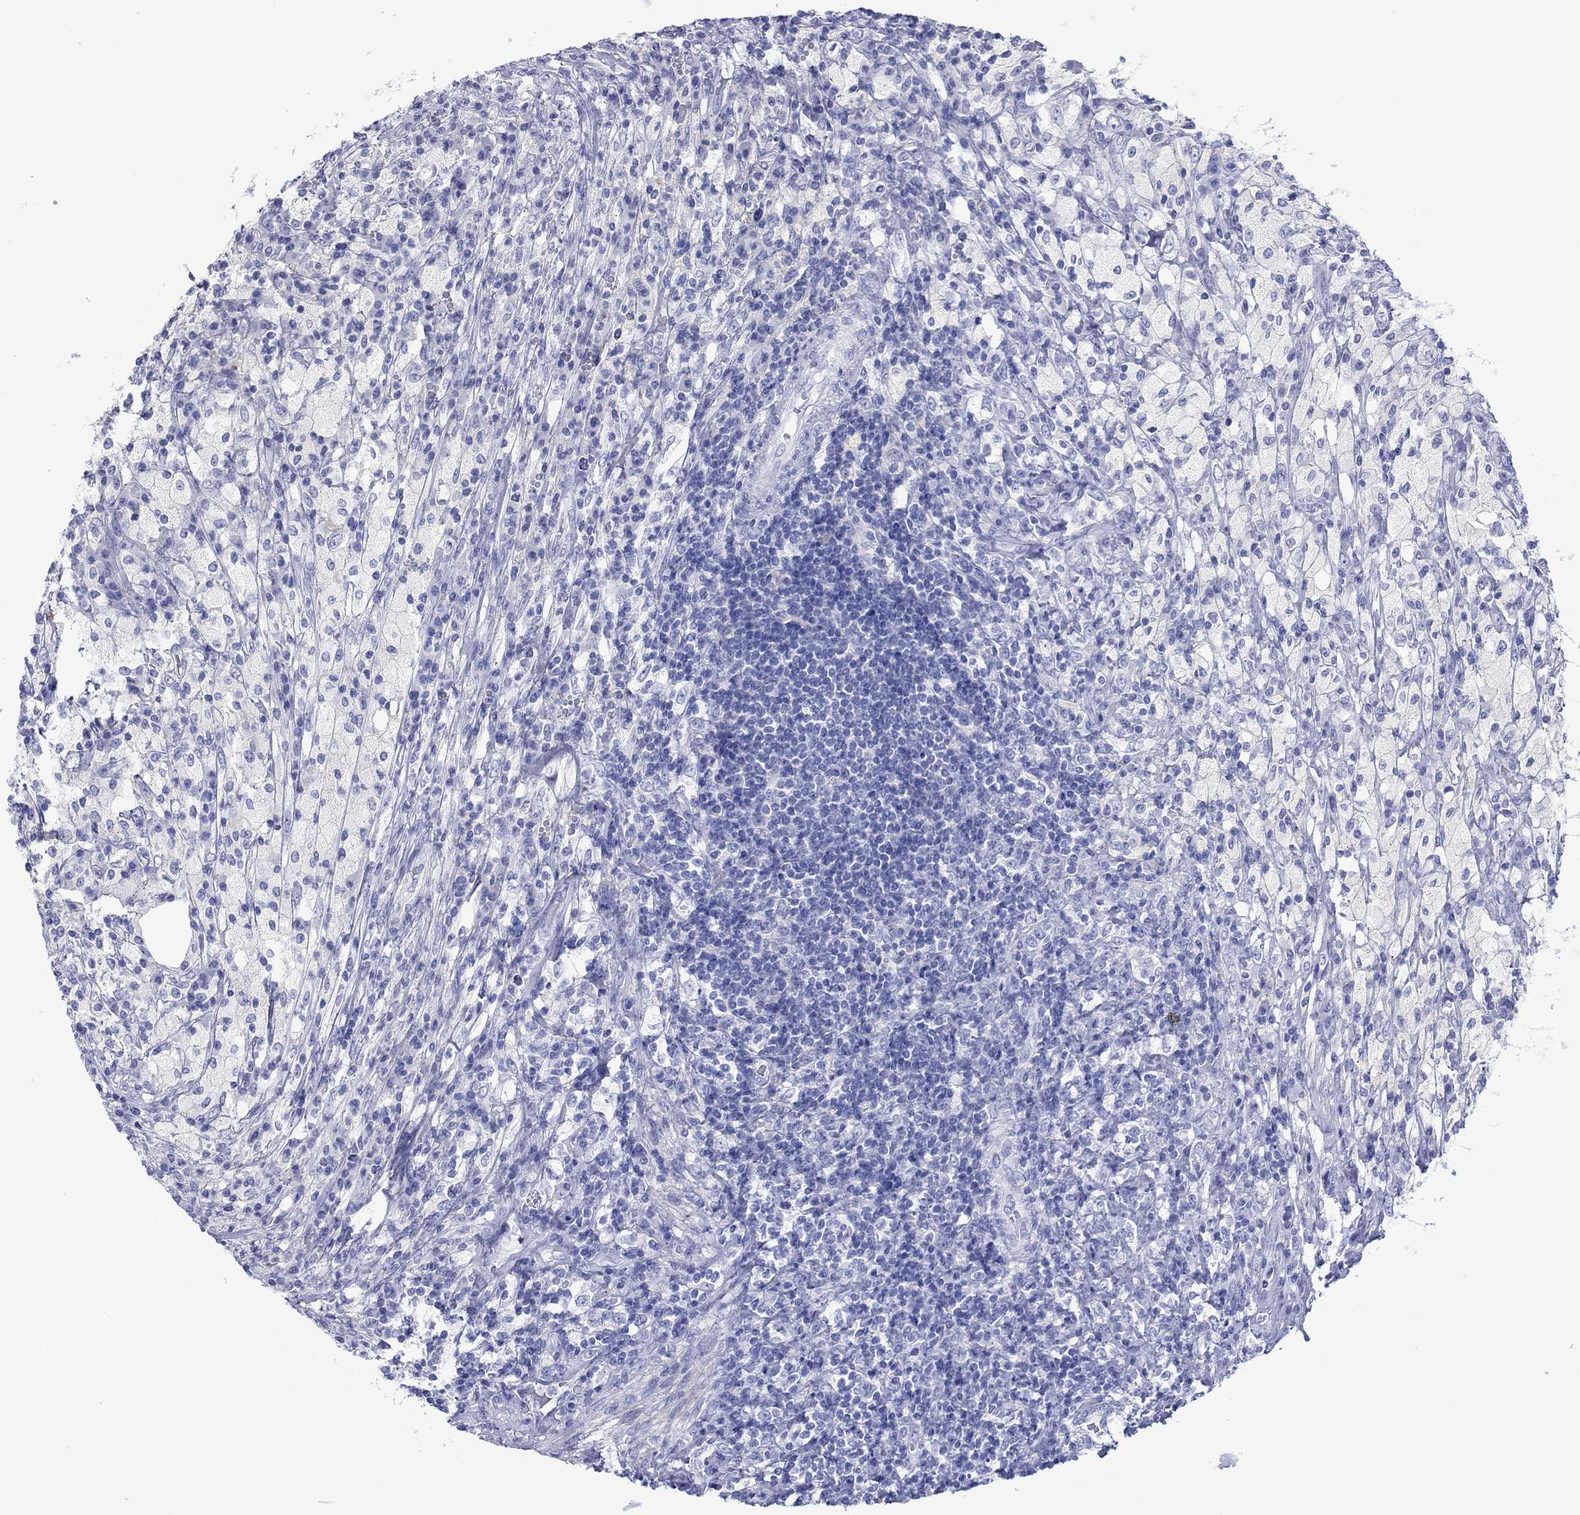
{"staining": {"intensity": "negative", "quantity": "none", "location": "none"}, "tissue": "testis cancer", "cell_type": "Tumor cells", "image_type": "cancer", "snomed": [{"axis": "morphology", "description": "Necrosis, NOS"}, {"axis": "morphology", "description": "Carcinoma, Embryonal, NOS"}, {"axis": "topography", "description": "Testis"}], "caption": "High magnification brightfield microscopy of testis embryonal carcinoma stained with DAB (3,3'-diaminobenzidine) (brown) and counterstained with hematoxylin (blue): tumor cells show no significant staining.", "gene": "MLANA", "patient": {"sex": "male", "age": 19}}